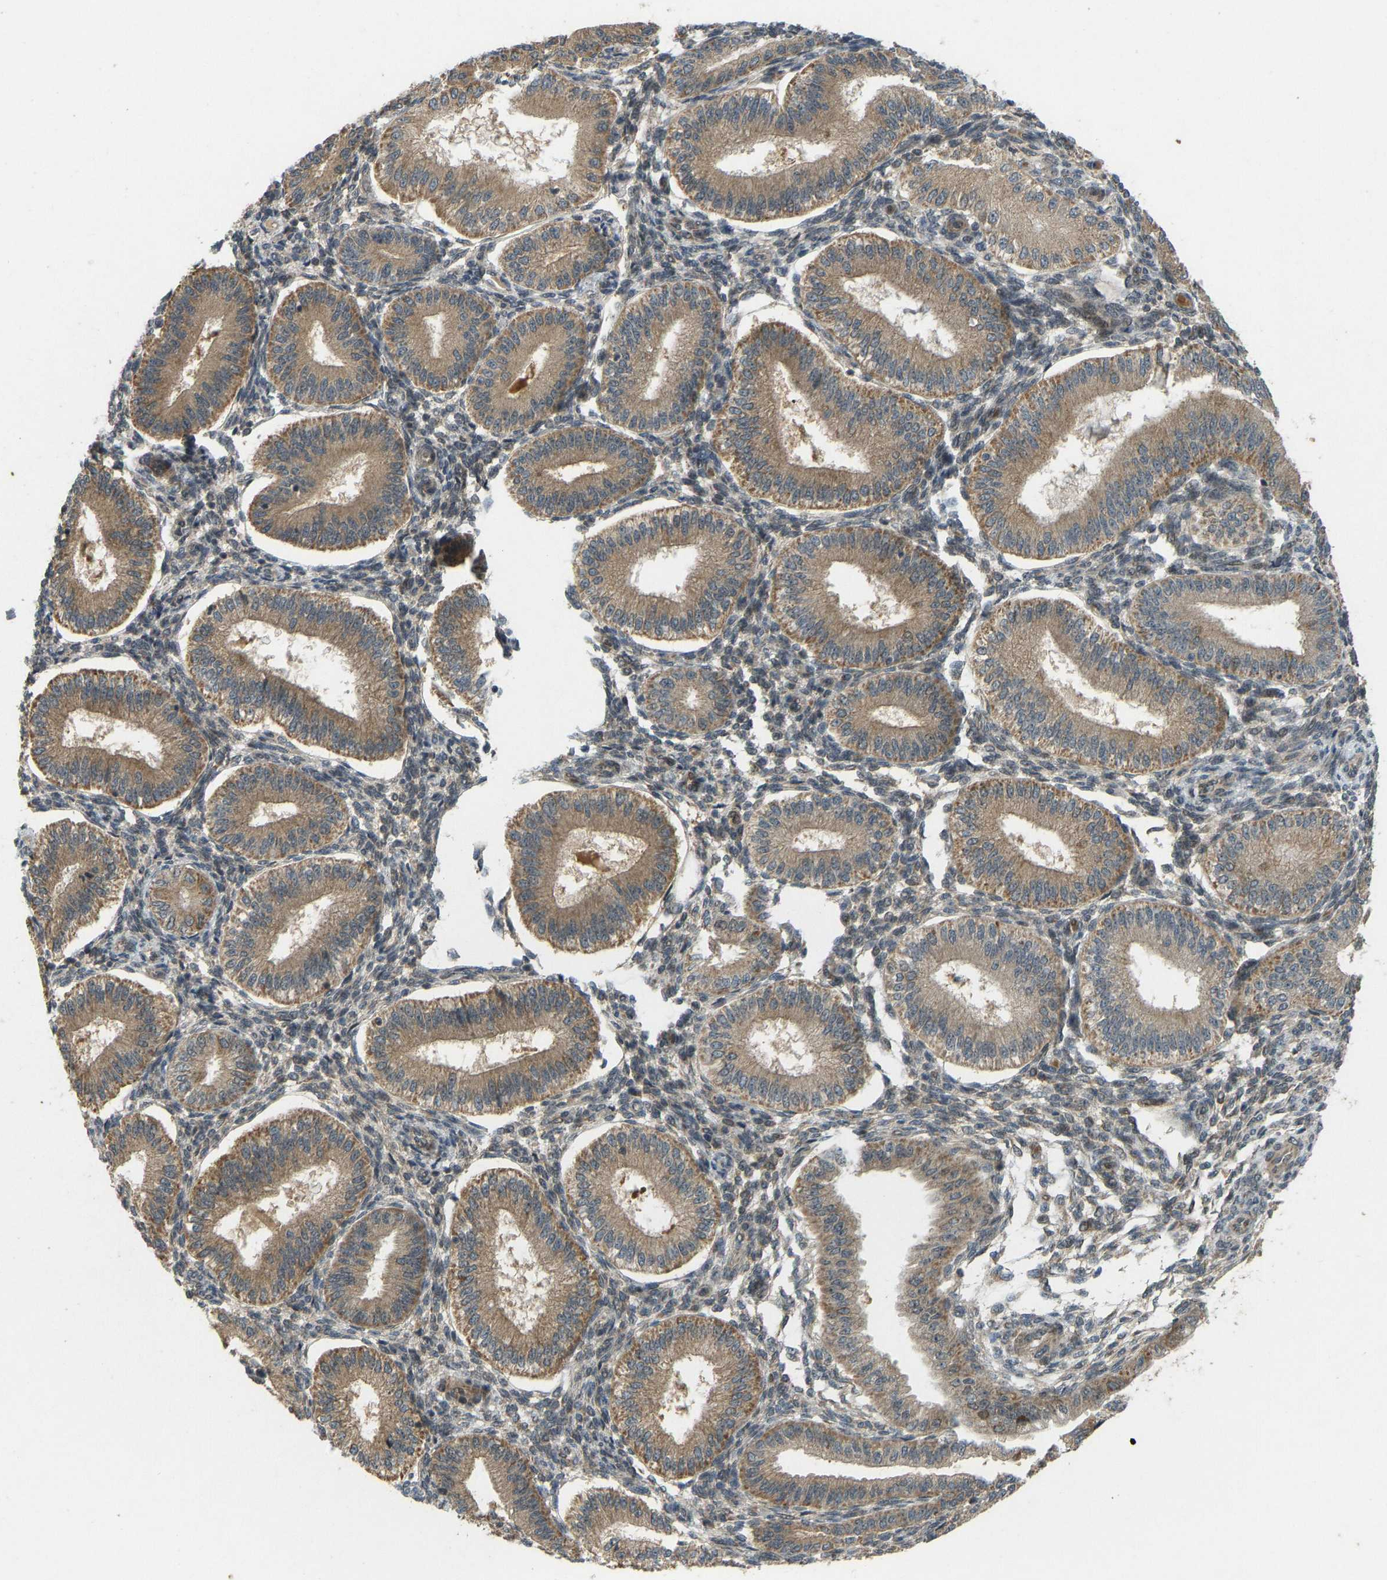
{"staining": {"intensity": "moderate", "quantity": "<25%", "location": "cytoplasmic/membranous"}, "tissue": "endometrium", "cell_type": "Cells in endometrial stroma", "image_type": "normal", "snomed": [{"axis": "morphology", "description": "Normal tissue, NOS"}, {"axis": "topography", "description": "Endometrium"}], "caption": "Immunohistochemical staining of benign human endometrium displays moderate cytoplasmic/membranous protein staining in about <25% of cells in endometrial stroma. (Stains: DAB in brown, nuclei in blue, Microscopy: brightfield microscopy at high magnification).", "gene": "ACADS", "patient": {"sex": "female", "age": 39}}